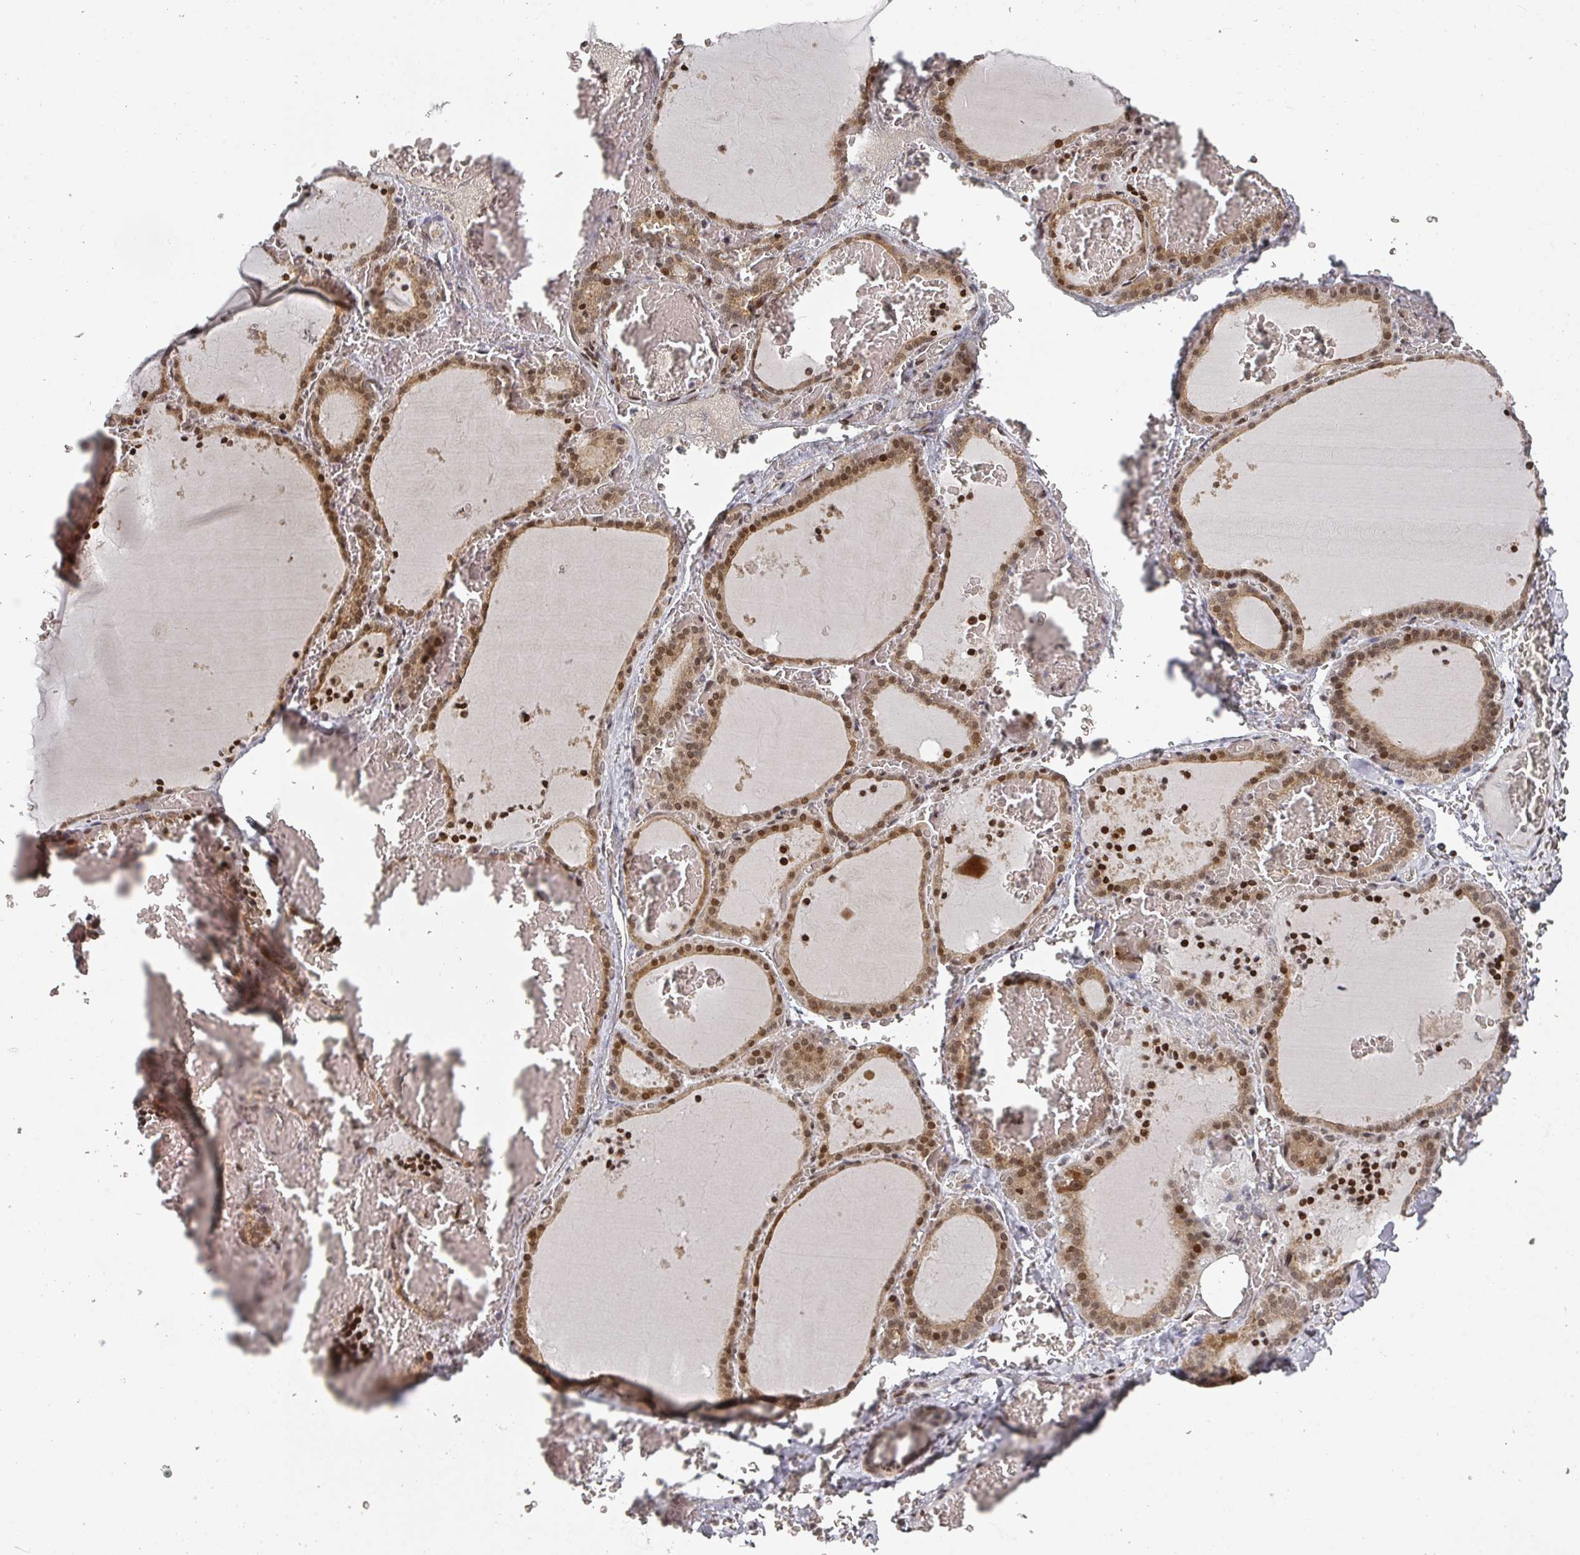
{"staining": {"intensity": "moderate", "quantity": ">75%", "location": "cytoplasmic/membranous,nuclear"}, "tissue": "thyroid gland", "cell_type": "Glandular cells", "image_type": "normal", "snomed": [{"axis": "morphology", "description": "Normal tissue, NOS"}, {"axis": "topography", "description": "Thyroid gland"}], "caption": "Thyroid gland stained with DAB (3,3'-diaminobenzidine) immunohistochemistry demonstrates medium levels of moderate cytoplasmic/membranous,nuclear staining in approximately >75% of glandular cells.", "gene": "KIF1C", "patient": {"sex": "female", "age": 39}}